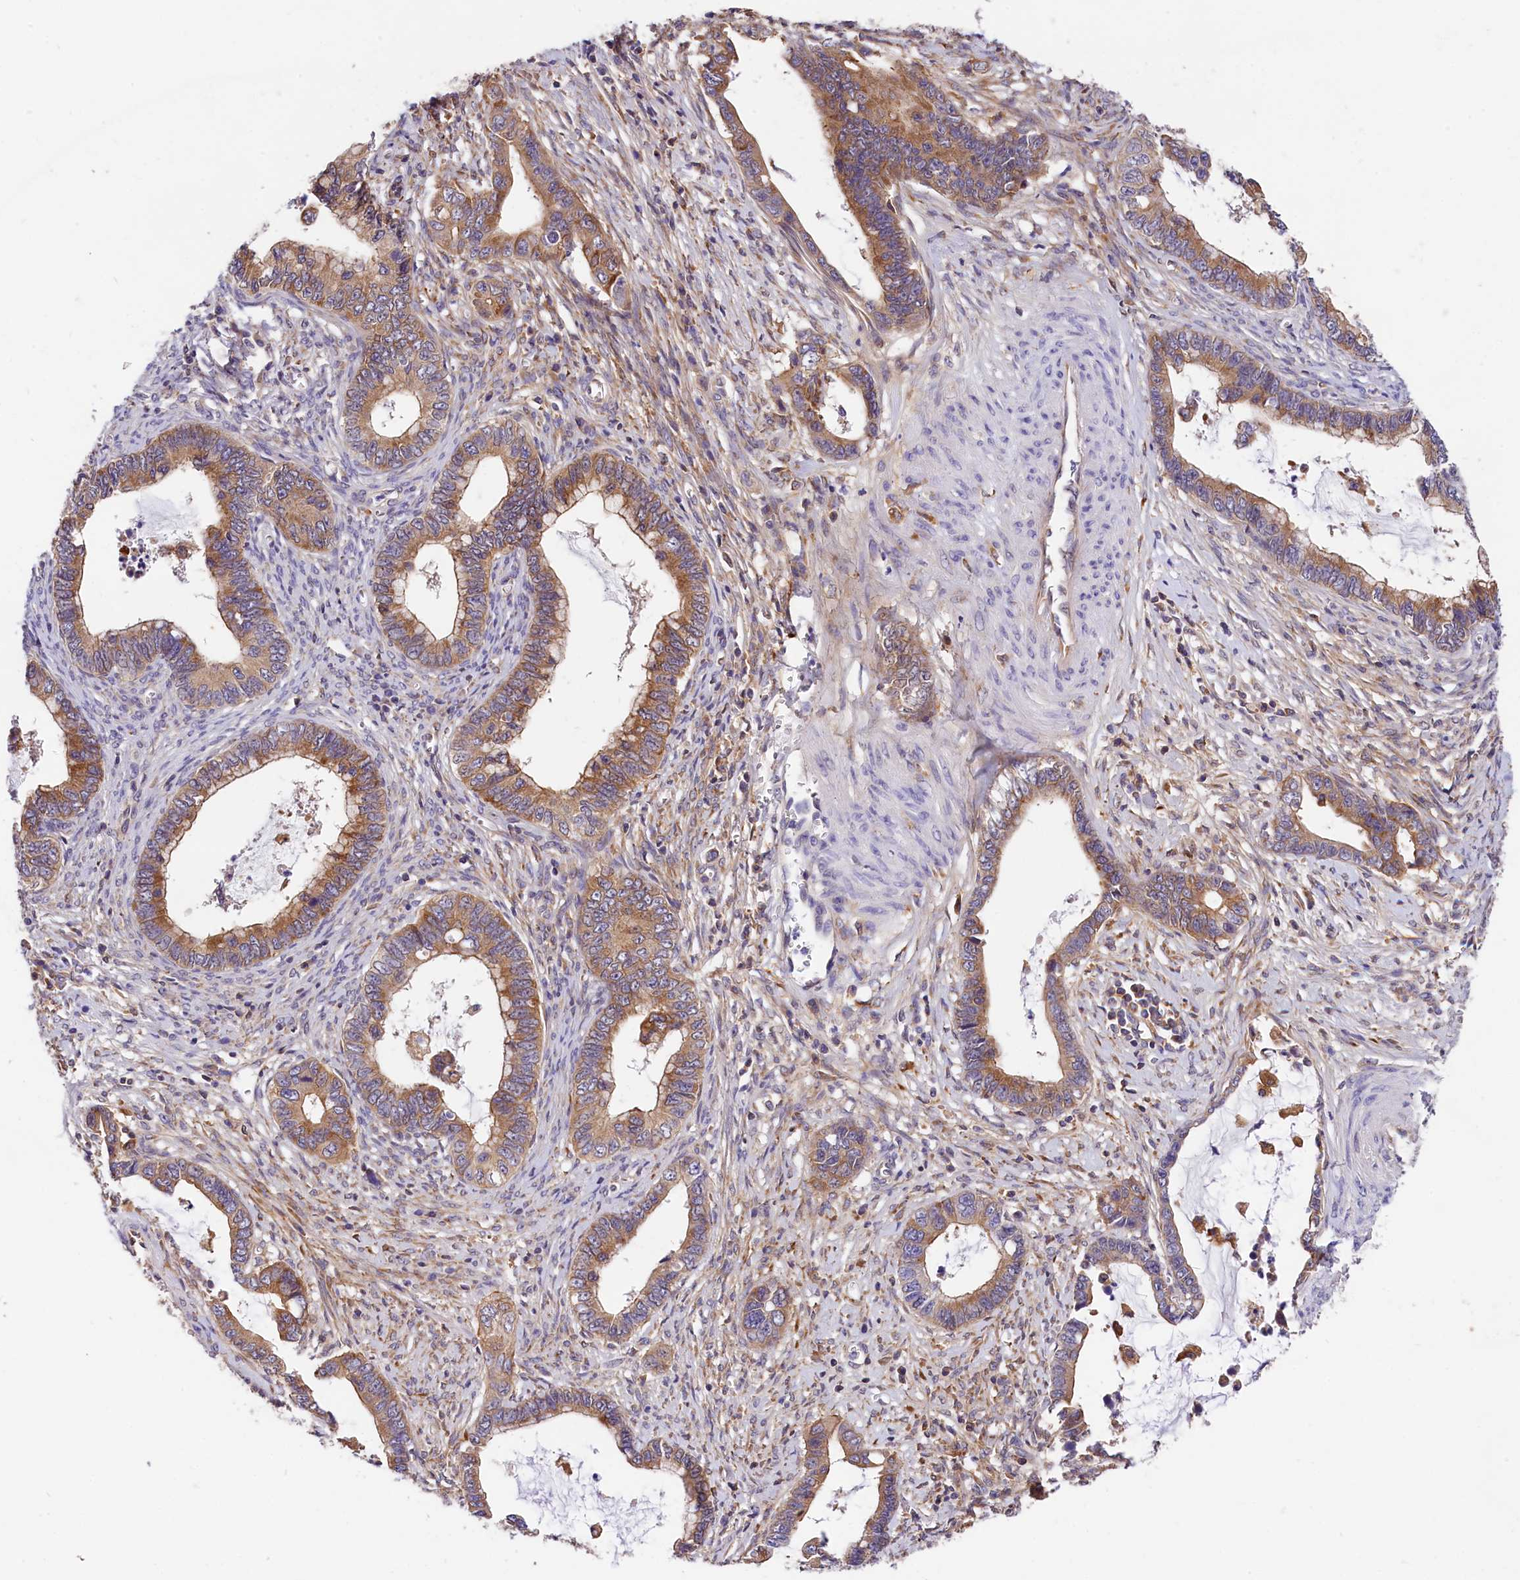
{"staining": {"intensity": "moderate", "quantity": ">75%", "location": "cytoplasmic/membranous"}, "tissue": "cervical cancer", "cell_type": "Tumor cells", "image_type": "cancer", "snomed": [{"axis": "morphology", "description": "Adenocarcinoma, NOS"}, {"axis": "topography", "description": "Cervix"}], "caption": "Brown immunohistochemical staining in human cervical adenocarcinoma exhibits moderate cytoplasmic/membranous positivity in approximately >75% of tumor cells.", "gene": "OAS3", "patient": {"sex": "female", "age": 44}}